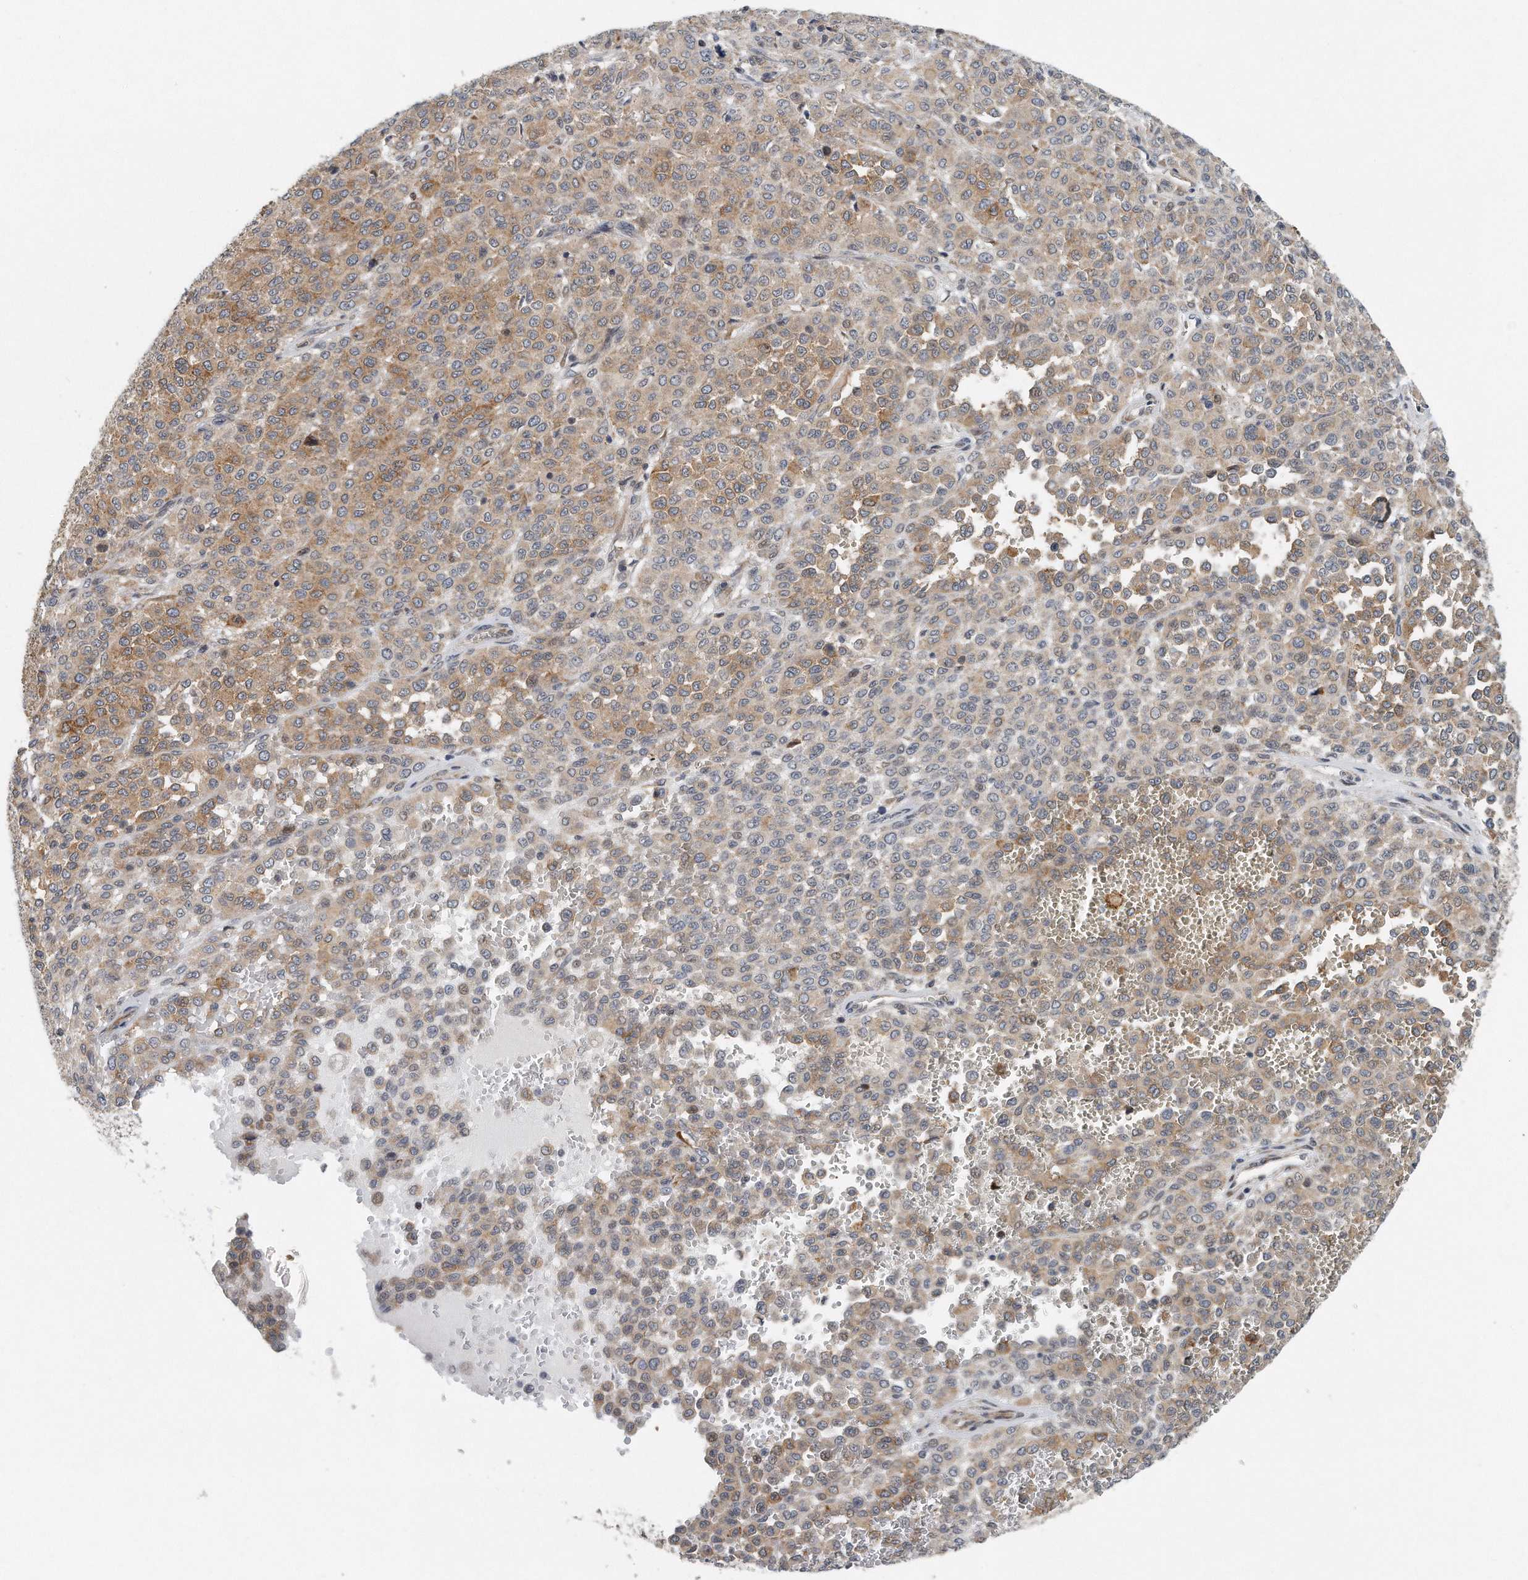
{"staining": {"intensity": "moderate", "quantity": ">75%", "location": "cytoplasmic/membranous"}, "tissue": "melanoma", "cell_type": "Tumor cells", "image_type": "cancer", "snomed": [{"axis": "morphology", "description": "Malignant melanoma, Metastatic site"}, {"axis": "topography", "description": "Pancreas"}], "caption": "An immunohistochemistry (IHC) micrograph of tumor tissue is shown. Protein staining in brown labels moderate cytoplasmic/membranous positivity in malignant melanoma (metastatic site) within tumor cells.", "gene": "VLDLR", "patient": {"sex": "female", "age": 30}}